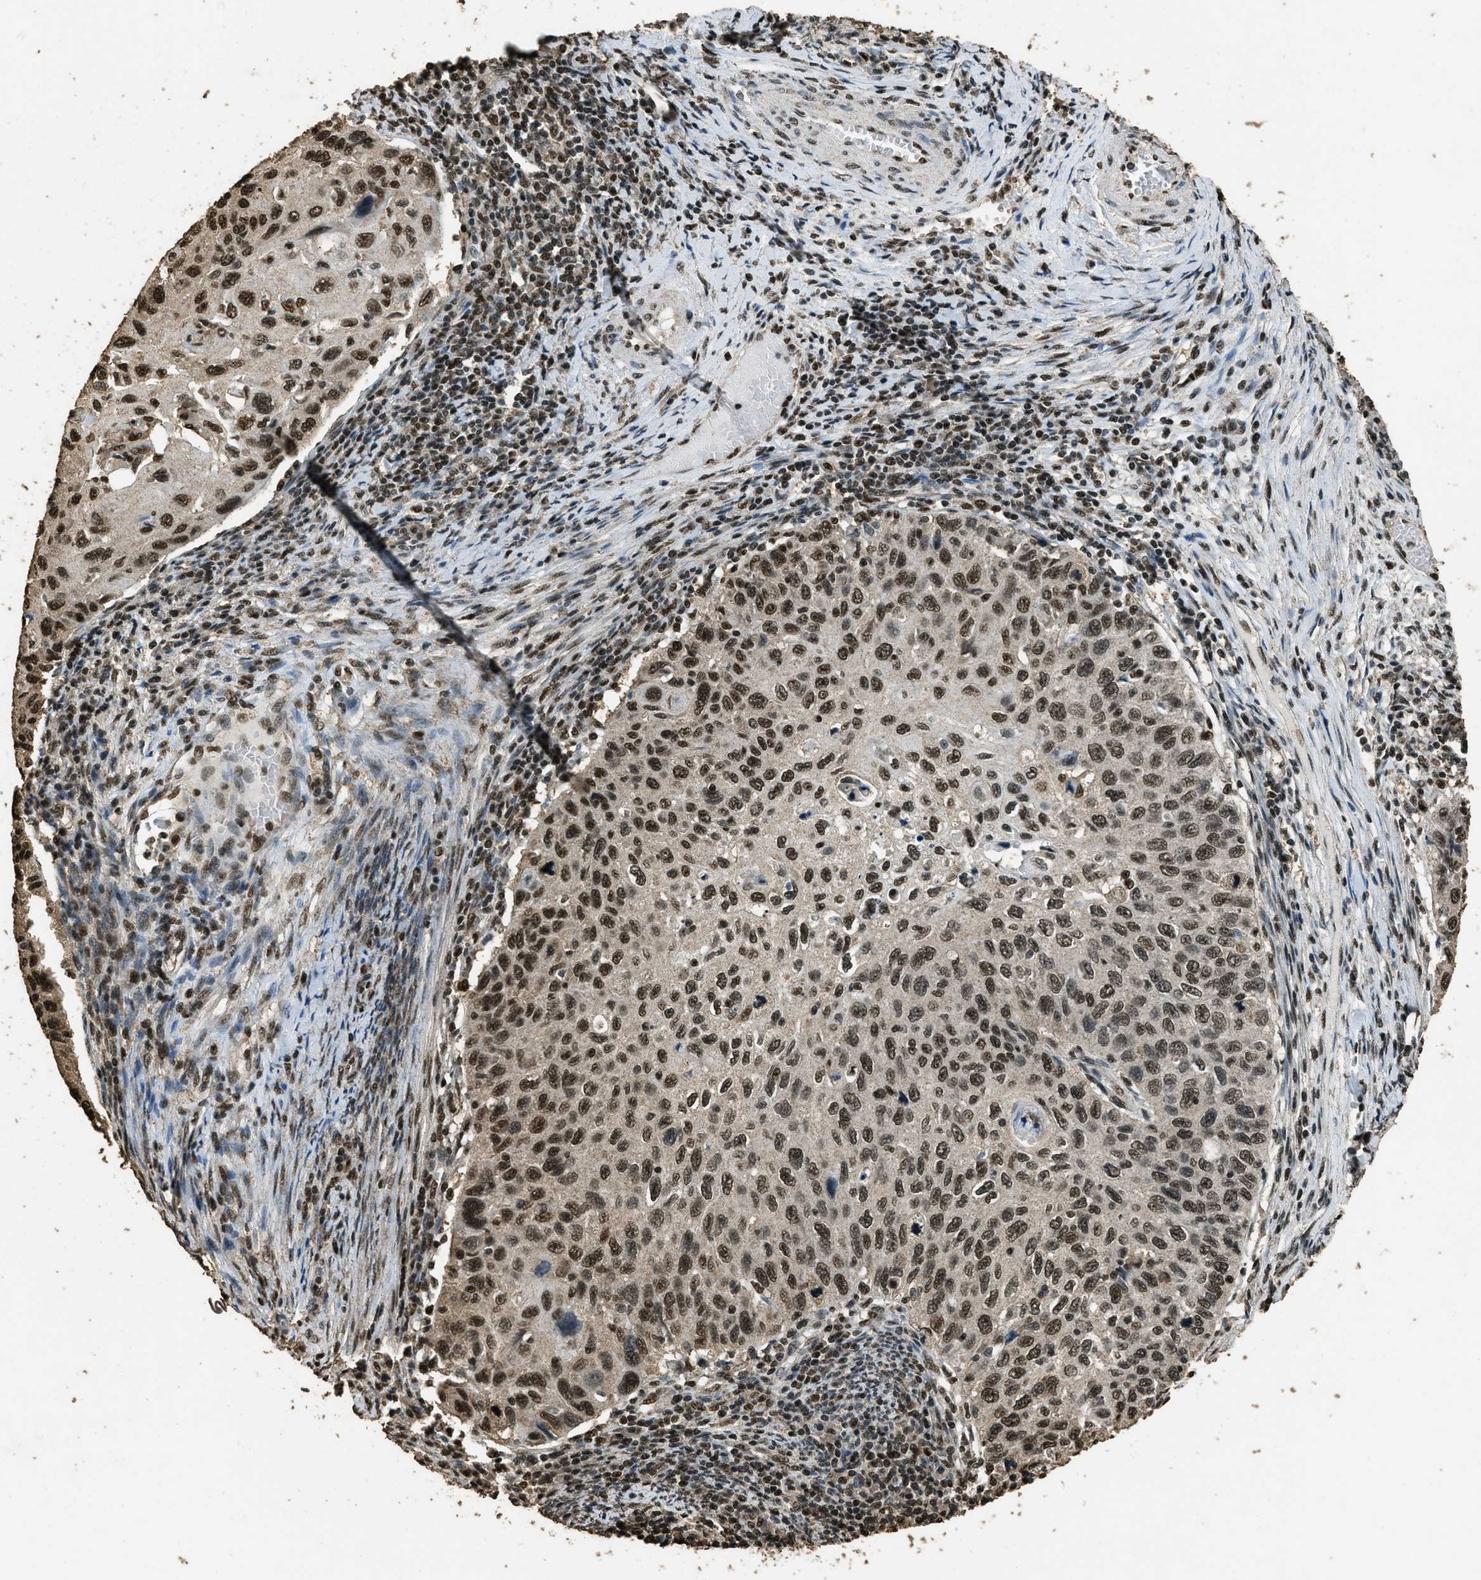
{"staining": {"intensity": "strong", "quantity": ">75%", "location": "nuclear"}, "tissue": "cervical cancer", "cell_type": "Tumor cells", "image_type": "cancer", "snomed": [{"axis": "morphology", "description": "Squamous cell carcinoma, NOS"}, {"axis": "topography", "description": "Cervix"}], "caption": "Immunohistochemistry (IHC) (DAB) staining of human cervical cancer demonstrates strong nuclear protein expression in approximately >75% of tumor cells. The staining is performed using DAB brown chromogen to label protein expression. The nuclei are counter-stained blue using hematoxylin.", "gene": "MYB", "patient": {"sex": "female", "age": 70}}